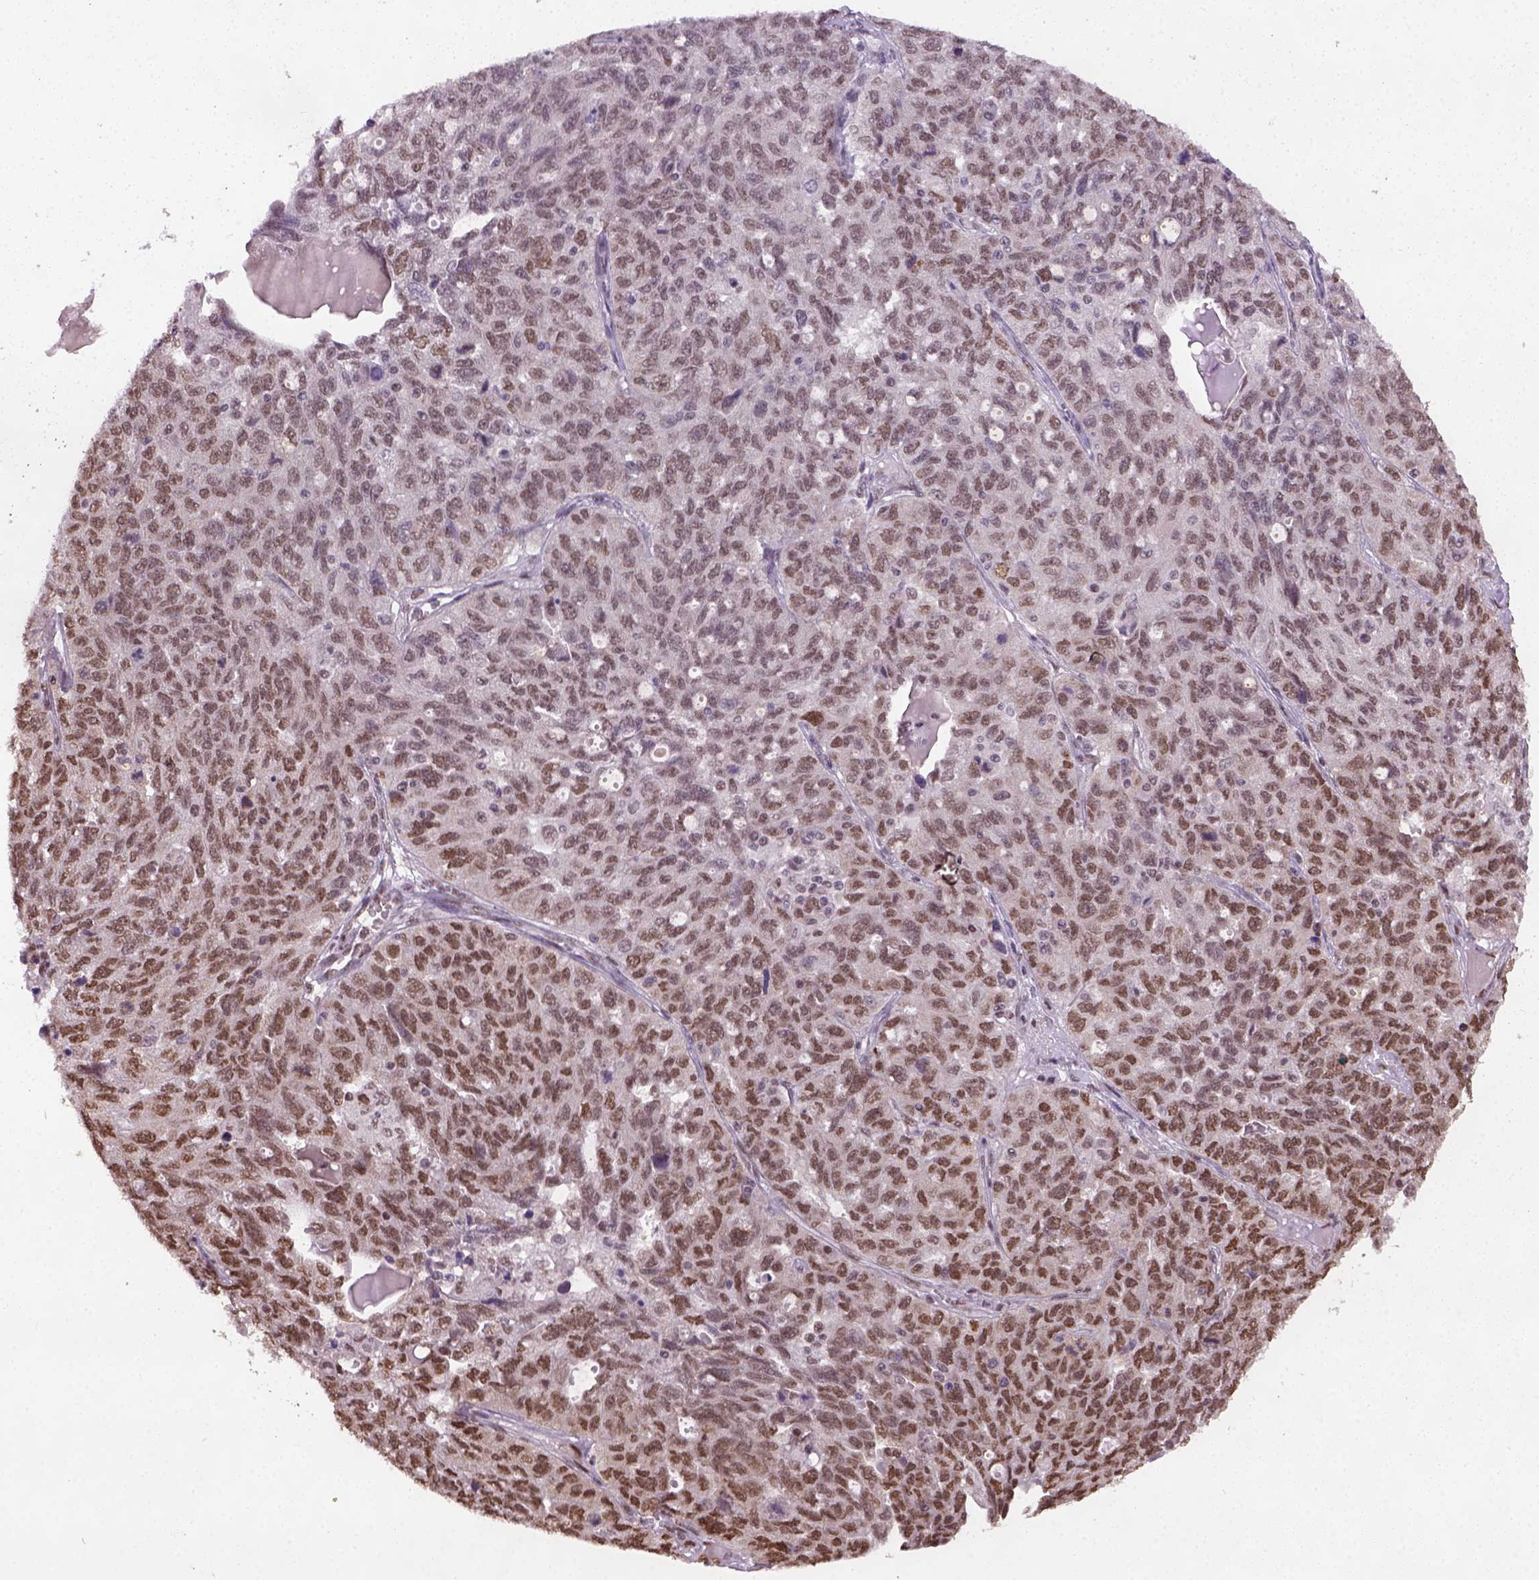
{"staining": {"intensity": "moderate", "quantity": ">75%", "location": "nuclear"}, "tissue": "ovarian cancer", "cell_type": "Tumor cells", "image_type": "cancer", "snomed": [{"axis": "morphology", "description": "Cystadenocarcinoma, serous, NOS"}, {"axis": "topography", "description": "Ovary"}], "caption": "High-power microscopy captured an IHC photomicrograph of ovarian cancer (serous cystadenocarcinoma), revealing moderate nuclear positivity in approximately >75% of tumor cells. (DAB IHC, brown staining for protein, blue staining for nuclei).", "gene": "FANCE", "patient": {"sex": "female", "age": 71}}